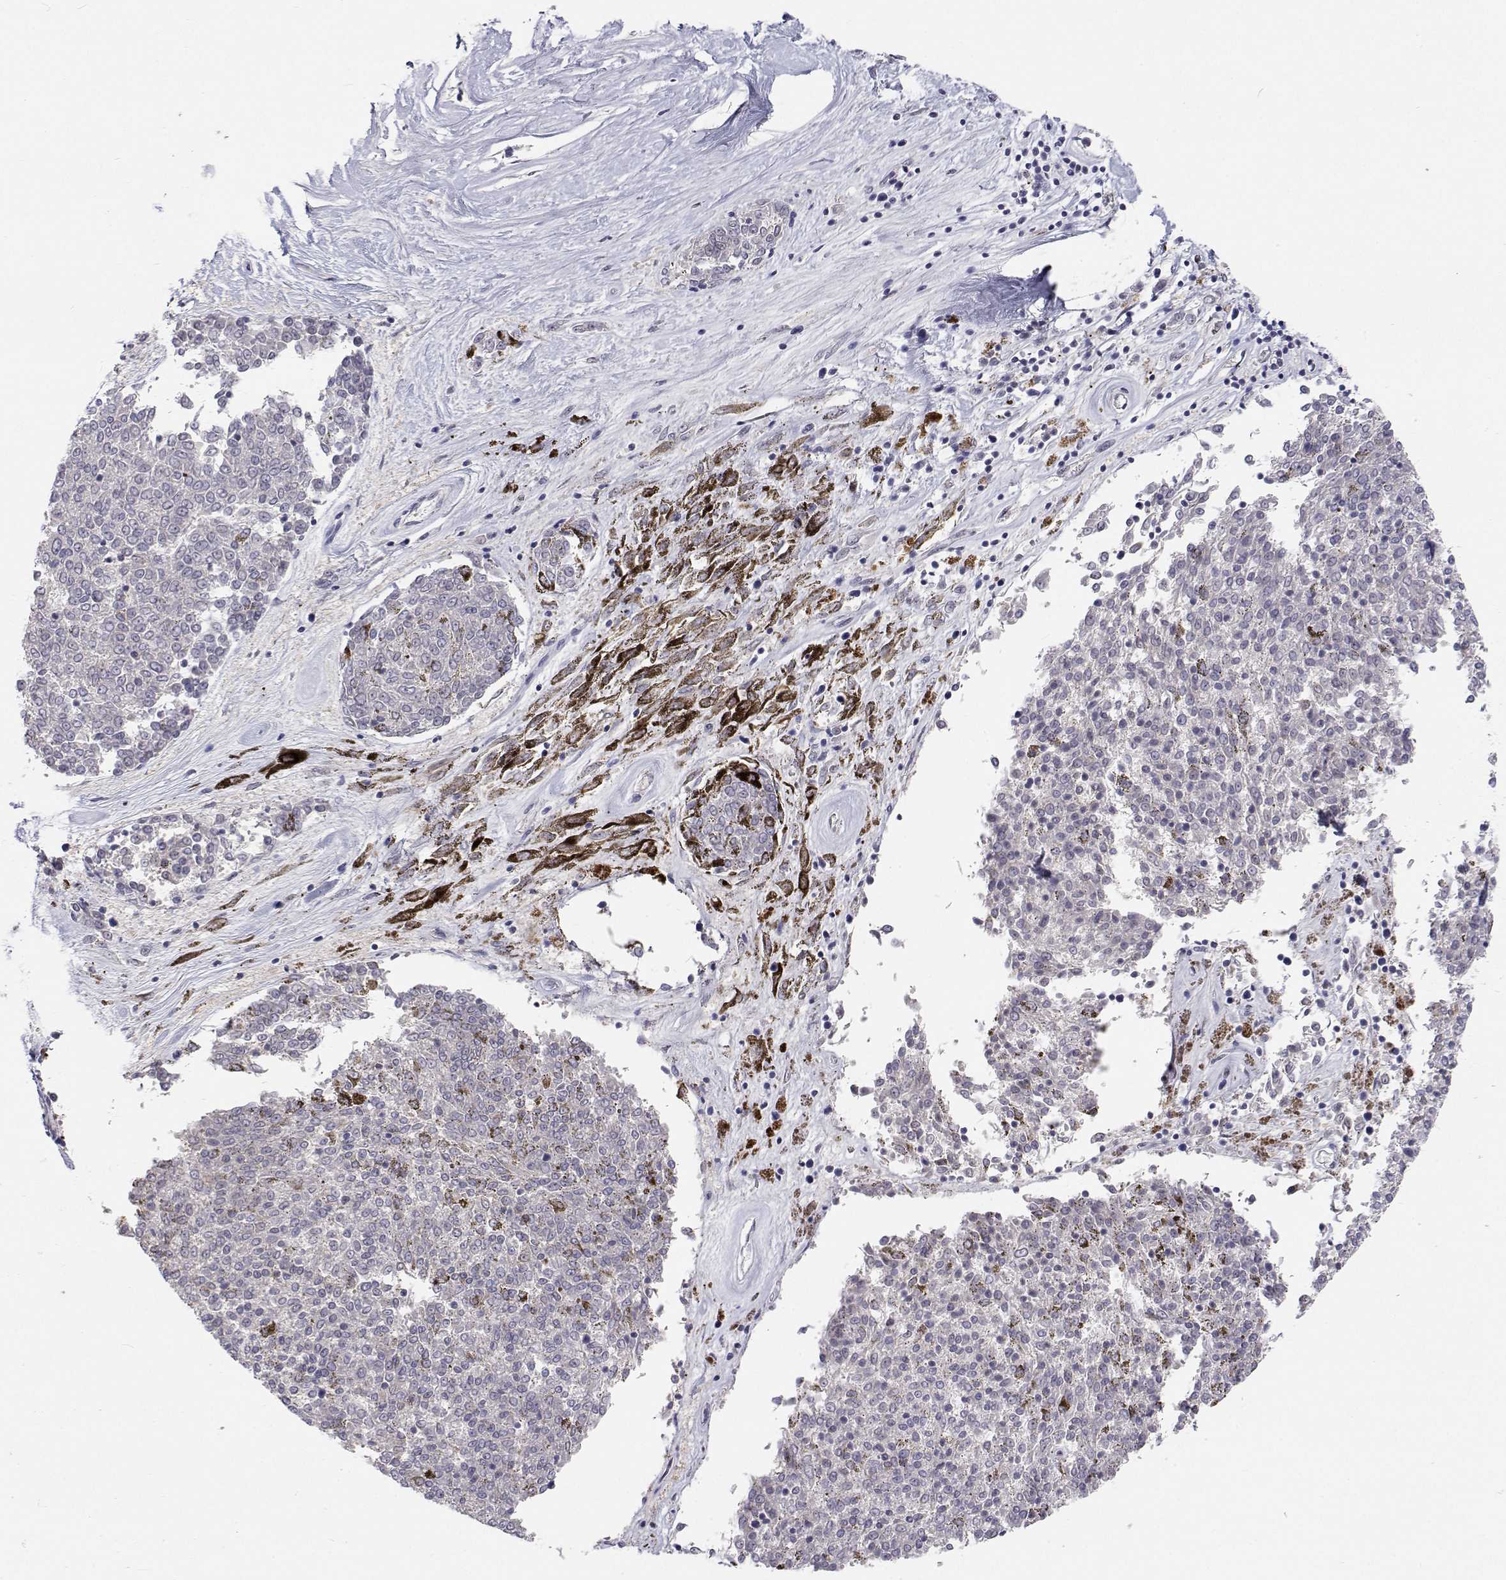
{"staining": {"intensity": "negative", "quantity": "none", "location": "none"}, "tissue": "melanoma", "cell_type": "Tumor cells", "image_type": "cancer", "snomed": [{"axis": "morphology", "description": "Malignant melanoma, NOS"}, {"axis": "topography", "description": "Skin"}], "caption": "The immunohistochemistry photomicrograph has no significant positivity in tumor cells of malignant melanoma tissue.", "gene": "MYPN", "patient": {"sex": "female", "age": 72}}